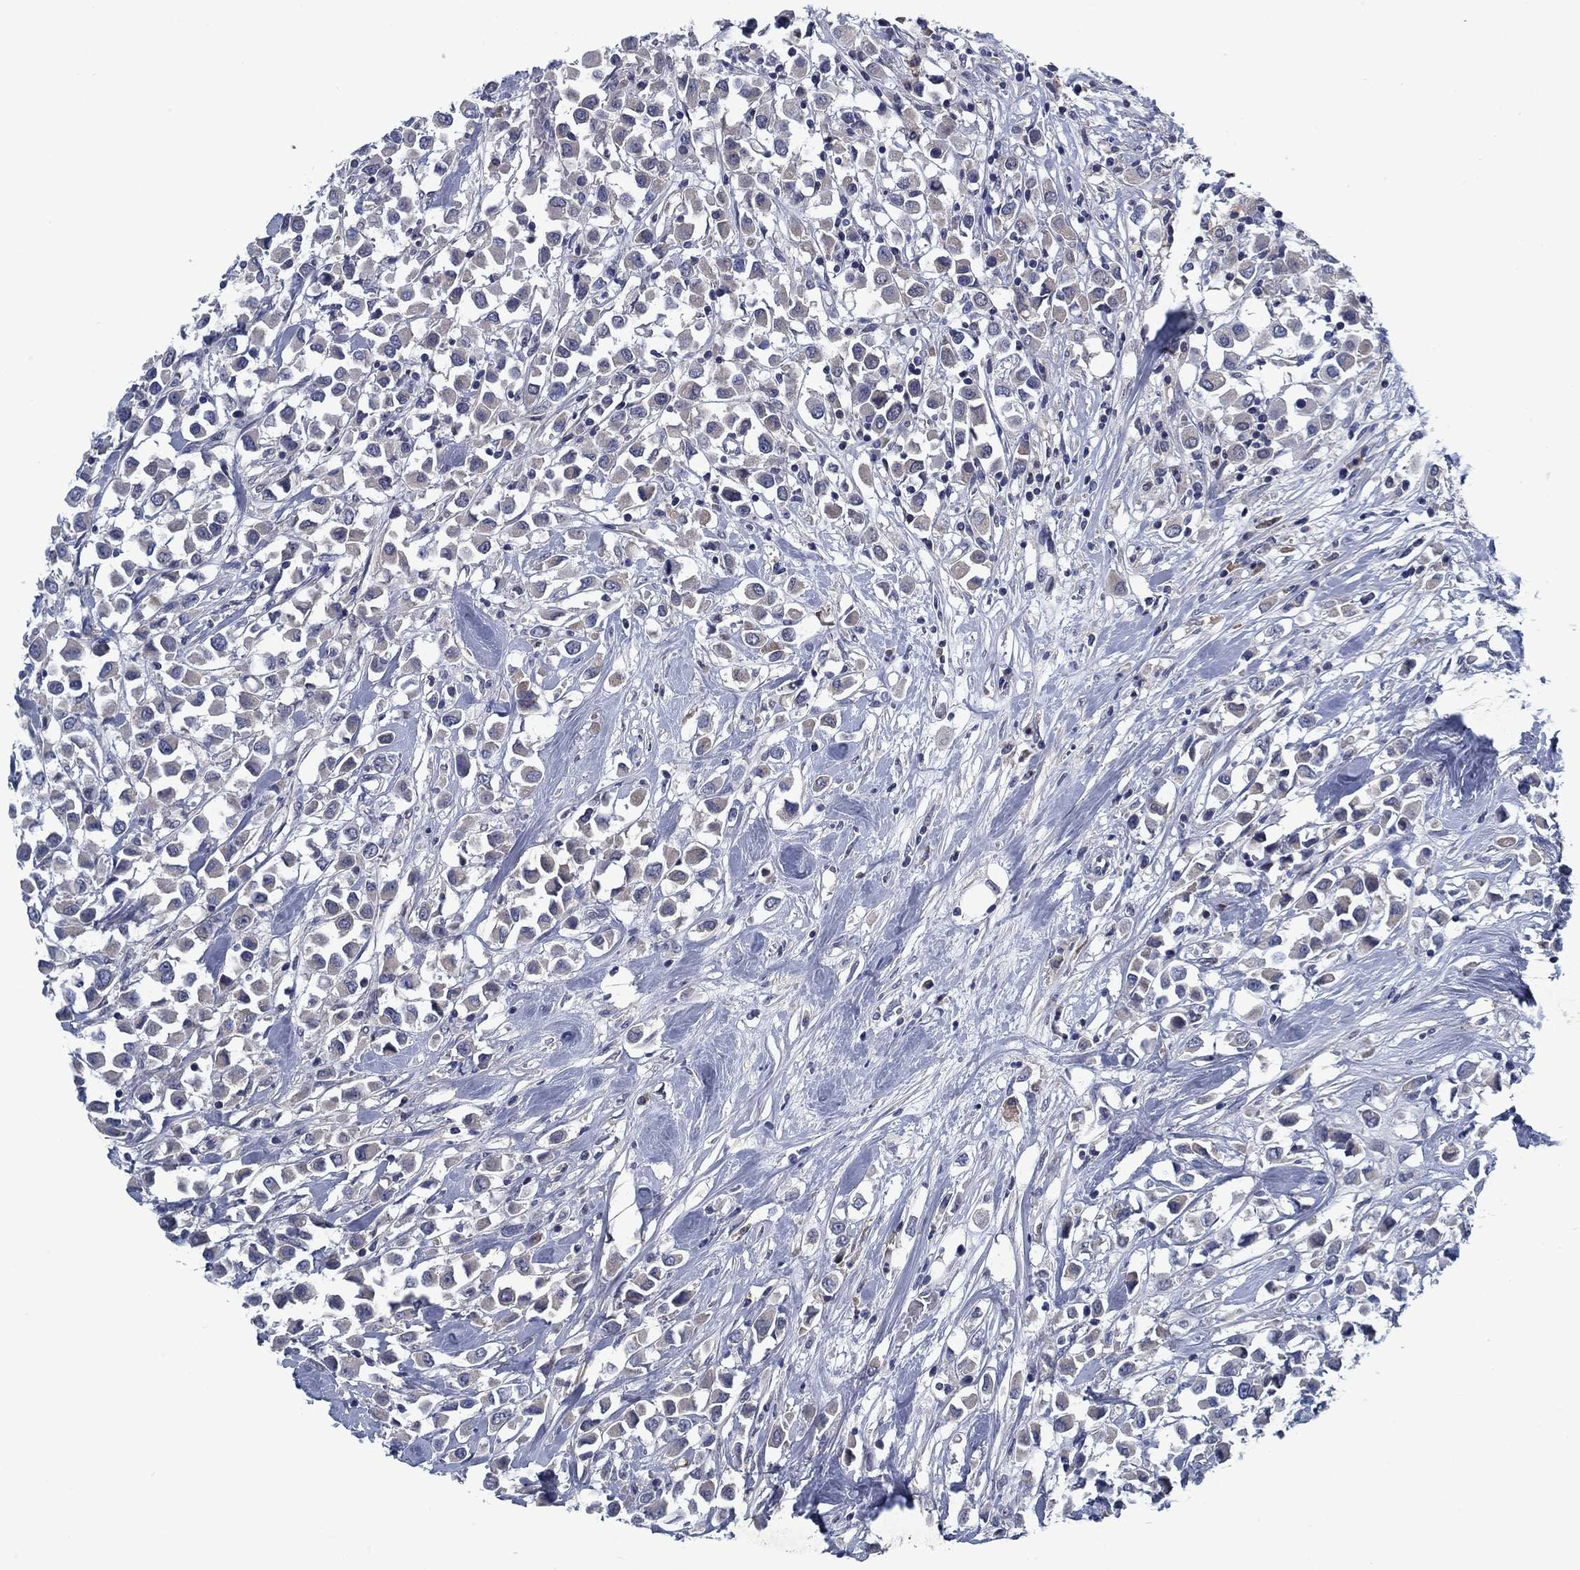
{"staining": {"intensity": "negative", "quantity": "none", "location": "none"}, "tissue": "breast cancer", "cell_type": "Tumor cells", "image_type": "cancer", "snomed": [{"axis": "morphology", "description": "Duct carcinoma"}, {"axis": "topography", "description": "Breast"}], "caption": "DAB immunohistochemical staining of breast infiltrating ductal carcinoma demonstrates no significant staining in tumor cells.", "gene": "PNMA8A", "patient": {"sex": "female", "age": 61}}